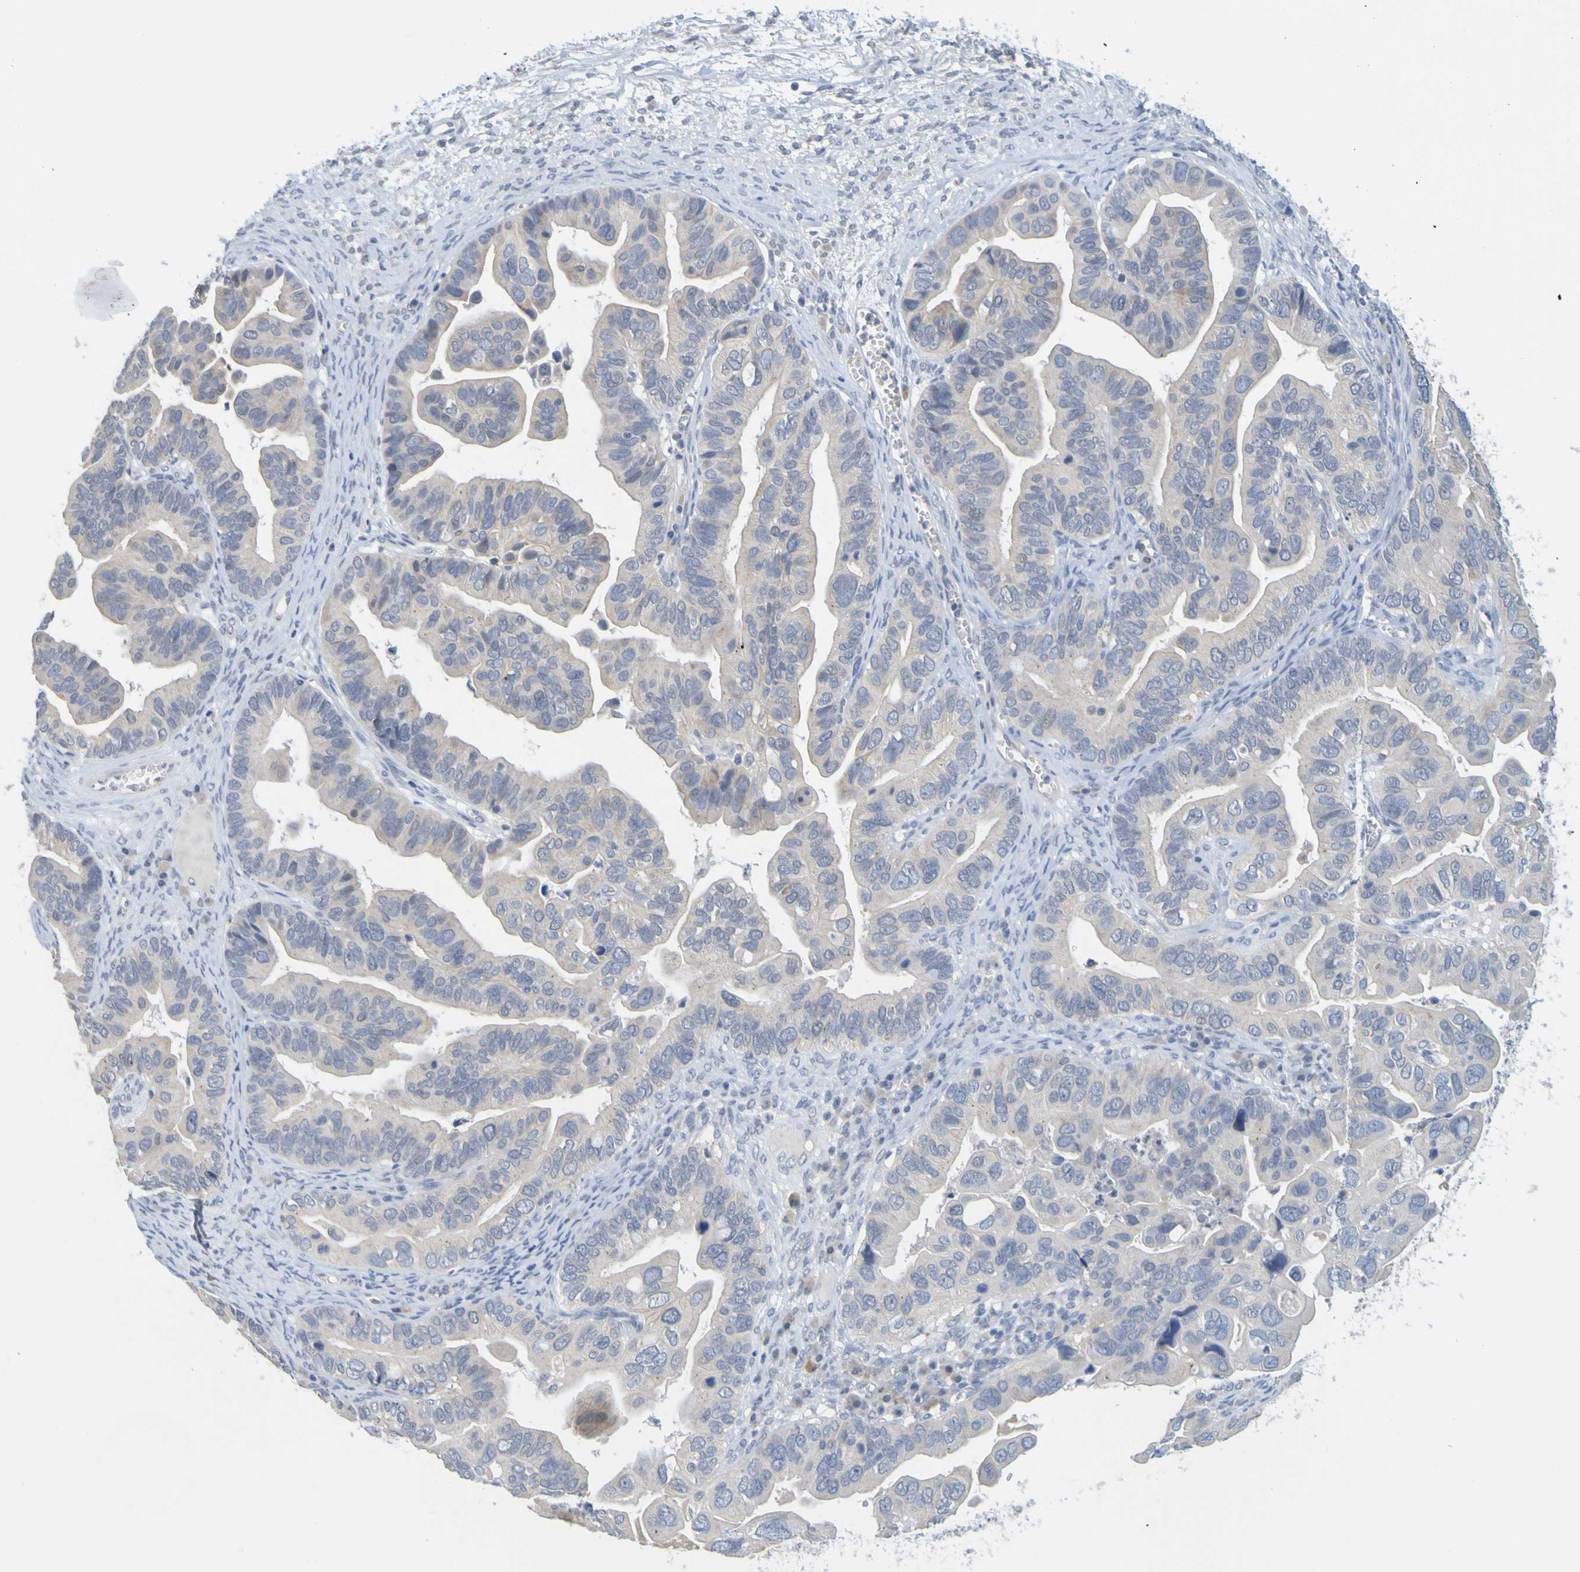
{"staining": {"intensity": "negative", "quantity": "none", "location": "none"}, "tissue": "ovarian cancer", "cell_type": "Tumor cells", "image_type": "cancer", "snomed": [{"axis": "morphology", "description": "Cystadenocarcinoma, serous, NOS"}, {"axis": "topography", "description": "Ovary"}], "caption": "A high-resolution photomicrograph shows immunohistochemistry staining of ovarian serous cystadenocarcinoma, which displays no significant staining in tumor cells.", "gene": "ENDOU", "patient": {"sex": "female", "age": 56}}